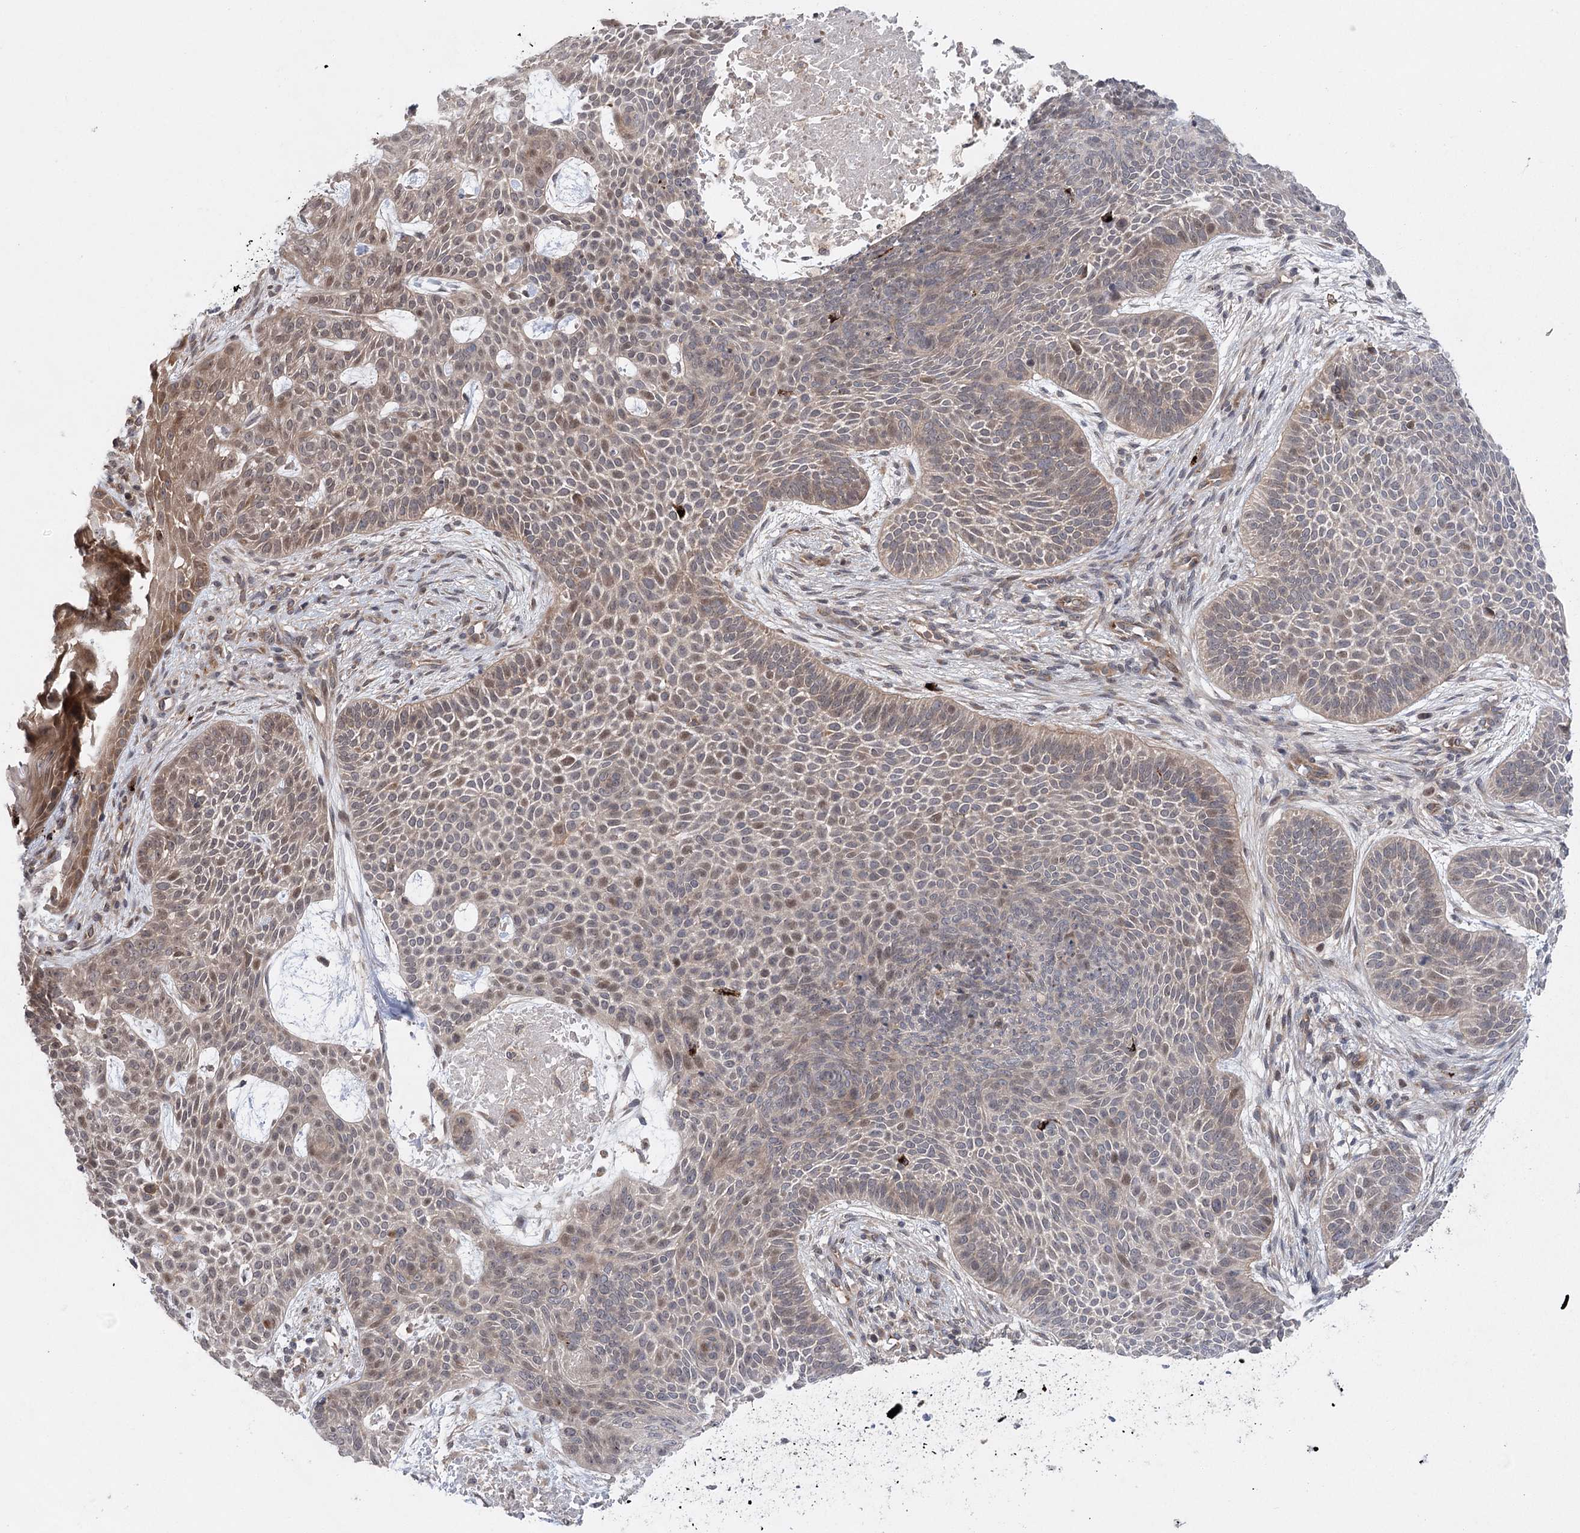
{"staining": {"intensity": "weak", "quantity": ">75%", "location": "cytoplasmic/membranous"}, "tissue": "skin cancer", "cell_type": "Tumor cells", "image_type": "cancer", "snomed": [{"axis": "morphology", "description": "Basal cell carcinoma"}, {"axis": "topography", "description": "Skin"}], "caption": "Immunohistochemical staining of skin basal cell carcinoma demonstrates weak cytoplasmic/membranous protein positivity in approximately >75% of tumor cells. (Stains: DAB (3,3'-diaminobenzidine) in brown, nuclei in blue, Microscopy: brightfield microscopy at high magnification).", "gene": "METTL24", "patient": {"sex": "male", "age": 85}}